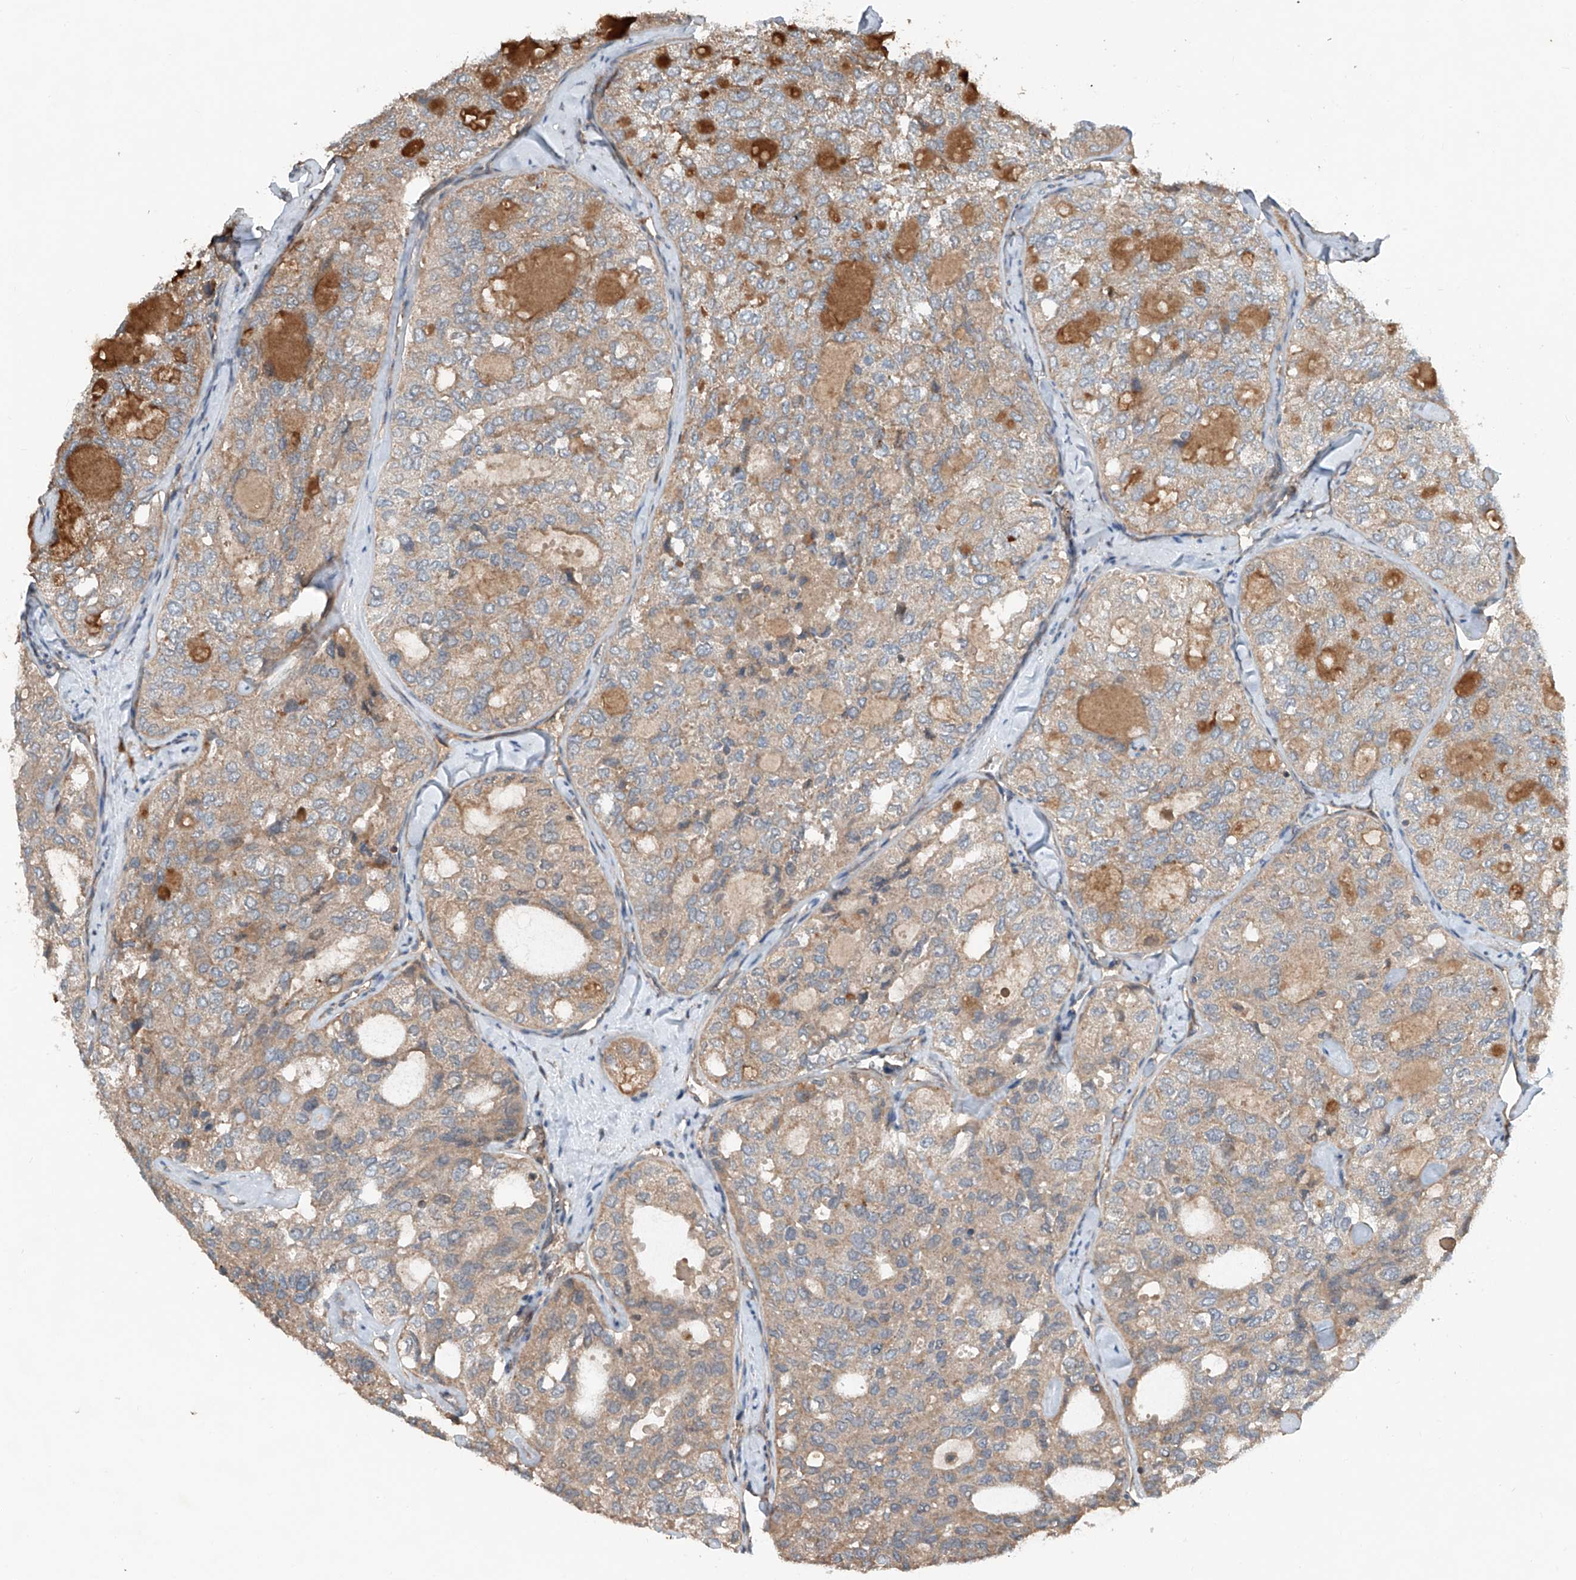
{"staining": {"intensity": "weak", "quantity": ">75%", "location": "cytoplasmic/membranous"}, "tissue": "thyroid cancer", "cell_type": "Tumor cells", "image_type": "cancer", "snomed": [{"axis": "morphology", "description": "Follicular adenoma carcinoma, NOS"}, {"axis": "topography", "description": "Thyroid gland"}], "caption": "There is low levels of weak cytoplasmic/membranous positivity in tumor cells of follicular adenoma carcinoma (thyroid), as demonstrated by immunohistochemical staining (brown color).", "gene": "ADAM23", "patient": {"sex": "male", "age": 75}}